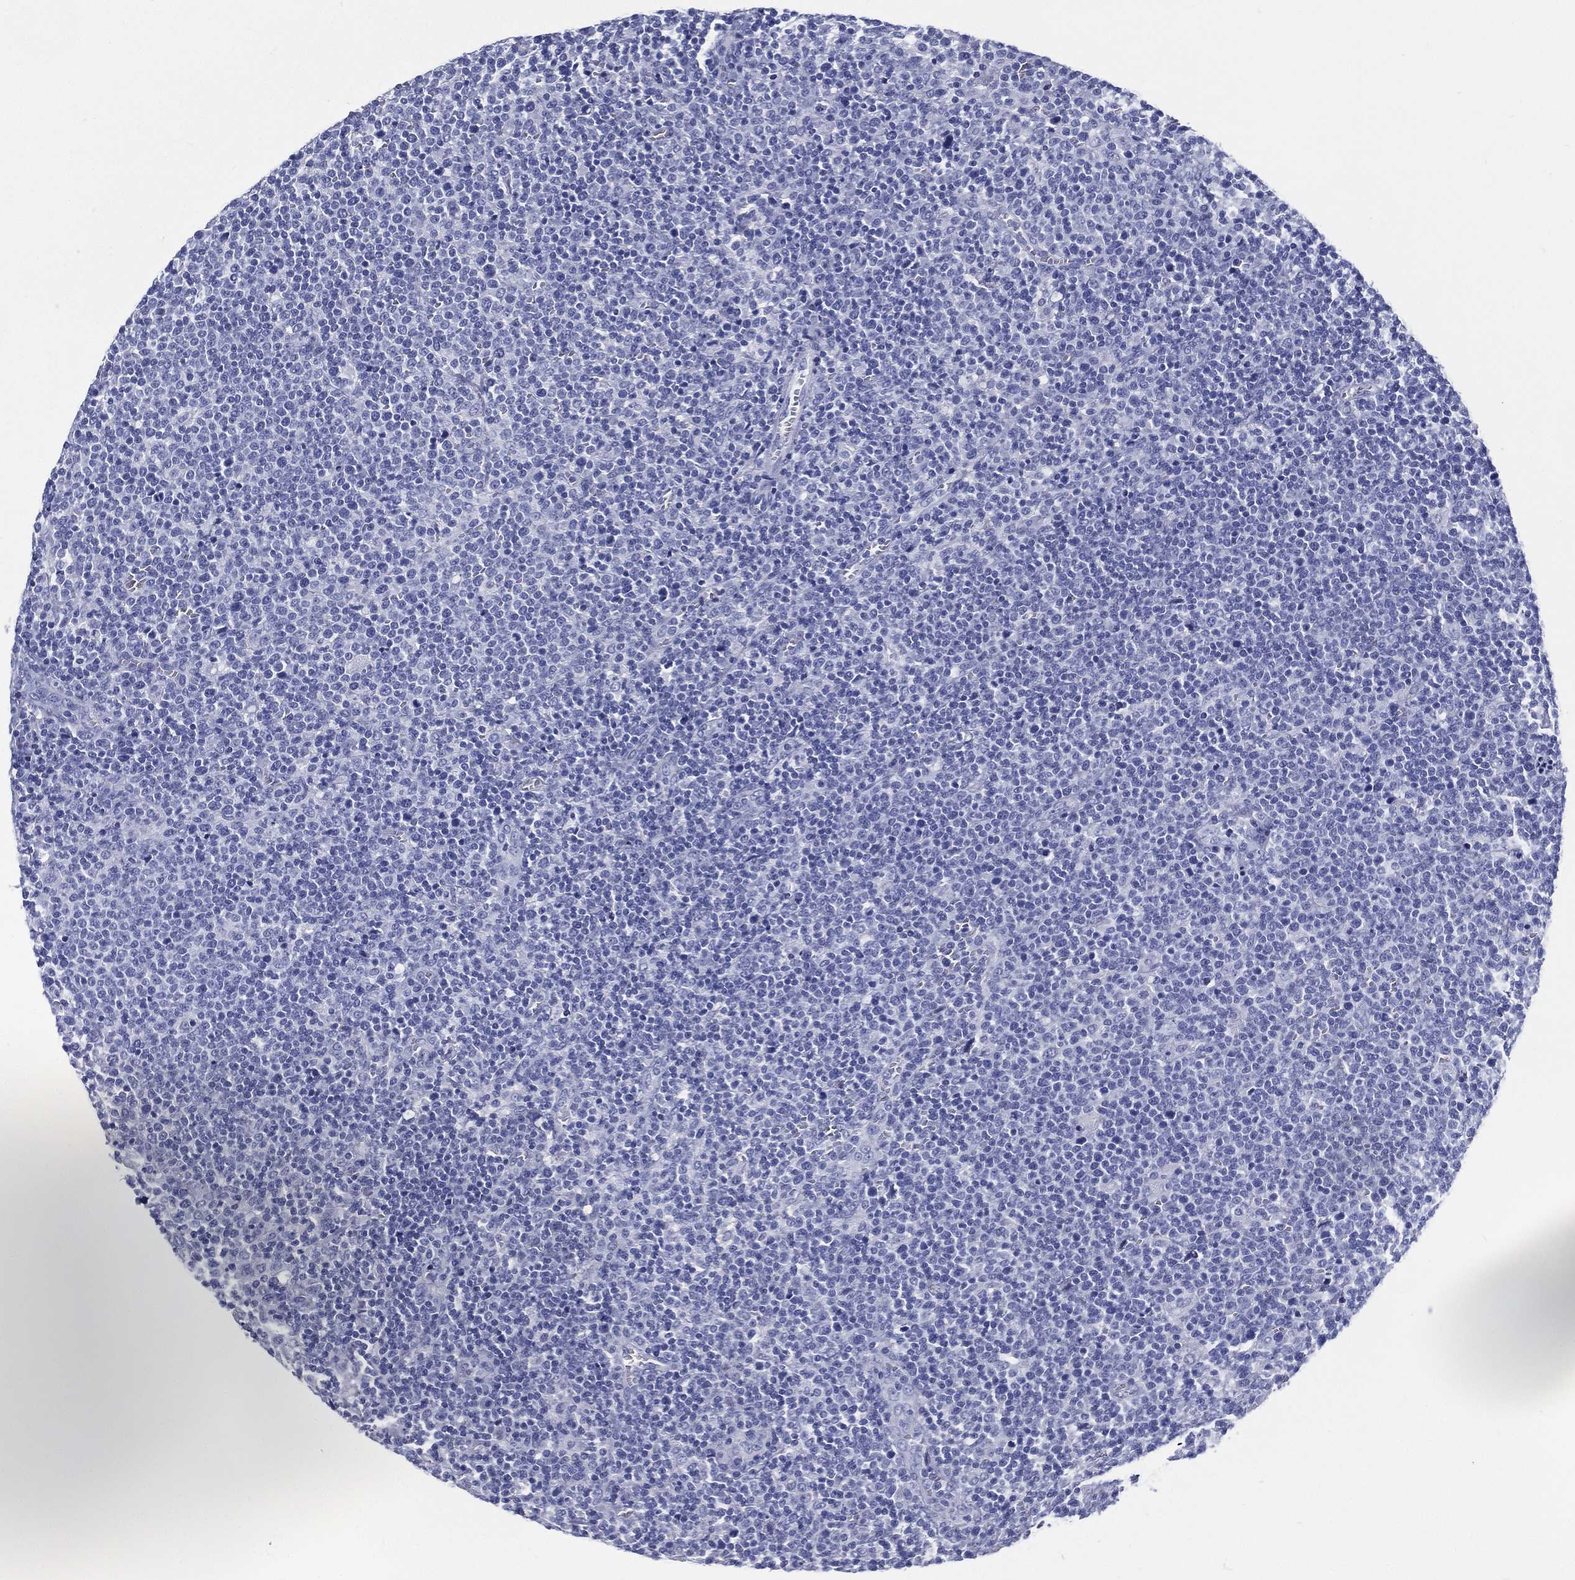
{"staining": {"intensity": "negative", "quantity": "none", "location": "none"}, "tissue": "lymphoma", "cell_type": "Tumor cells", "image_type": "cancer", "snomed": [{"axis": "morphology", "description": "Malignant lymphoma, non-Hodgkin's type, High grade"}, {"axis": "topography", "description": "Lymph node"}], "caption": "Tumor cells show no significant protein staining in malignant lymphoma, non-Hodgkin's type (high-grade).", "gene": "RSPH4A", "patient": {"sex": "male", "age": 61}}